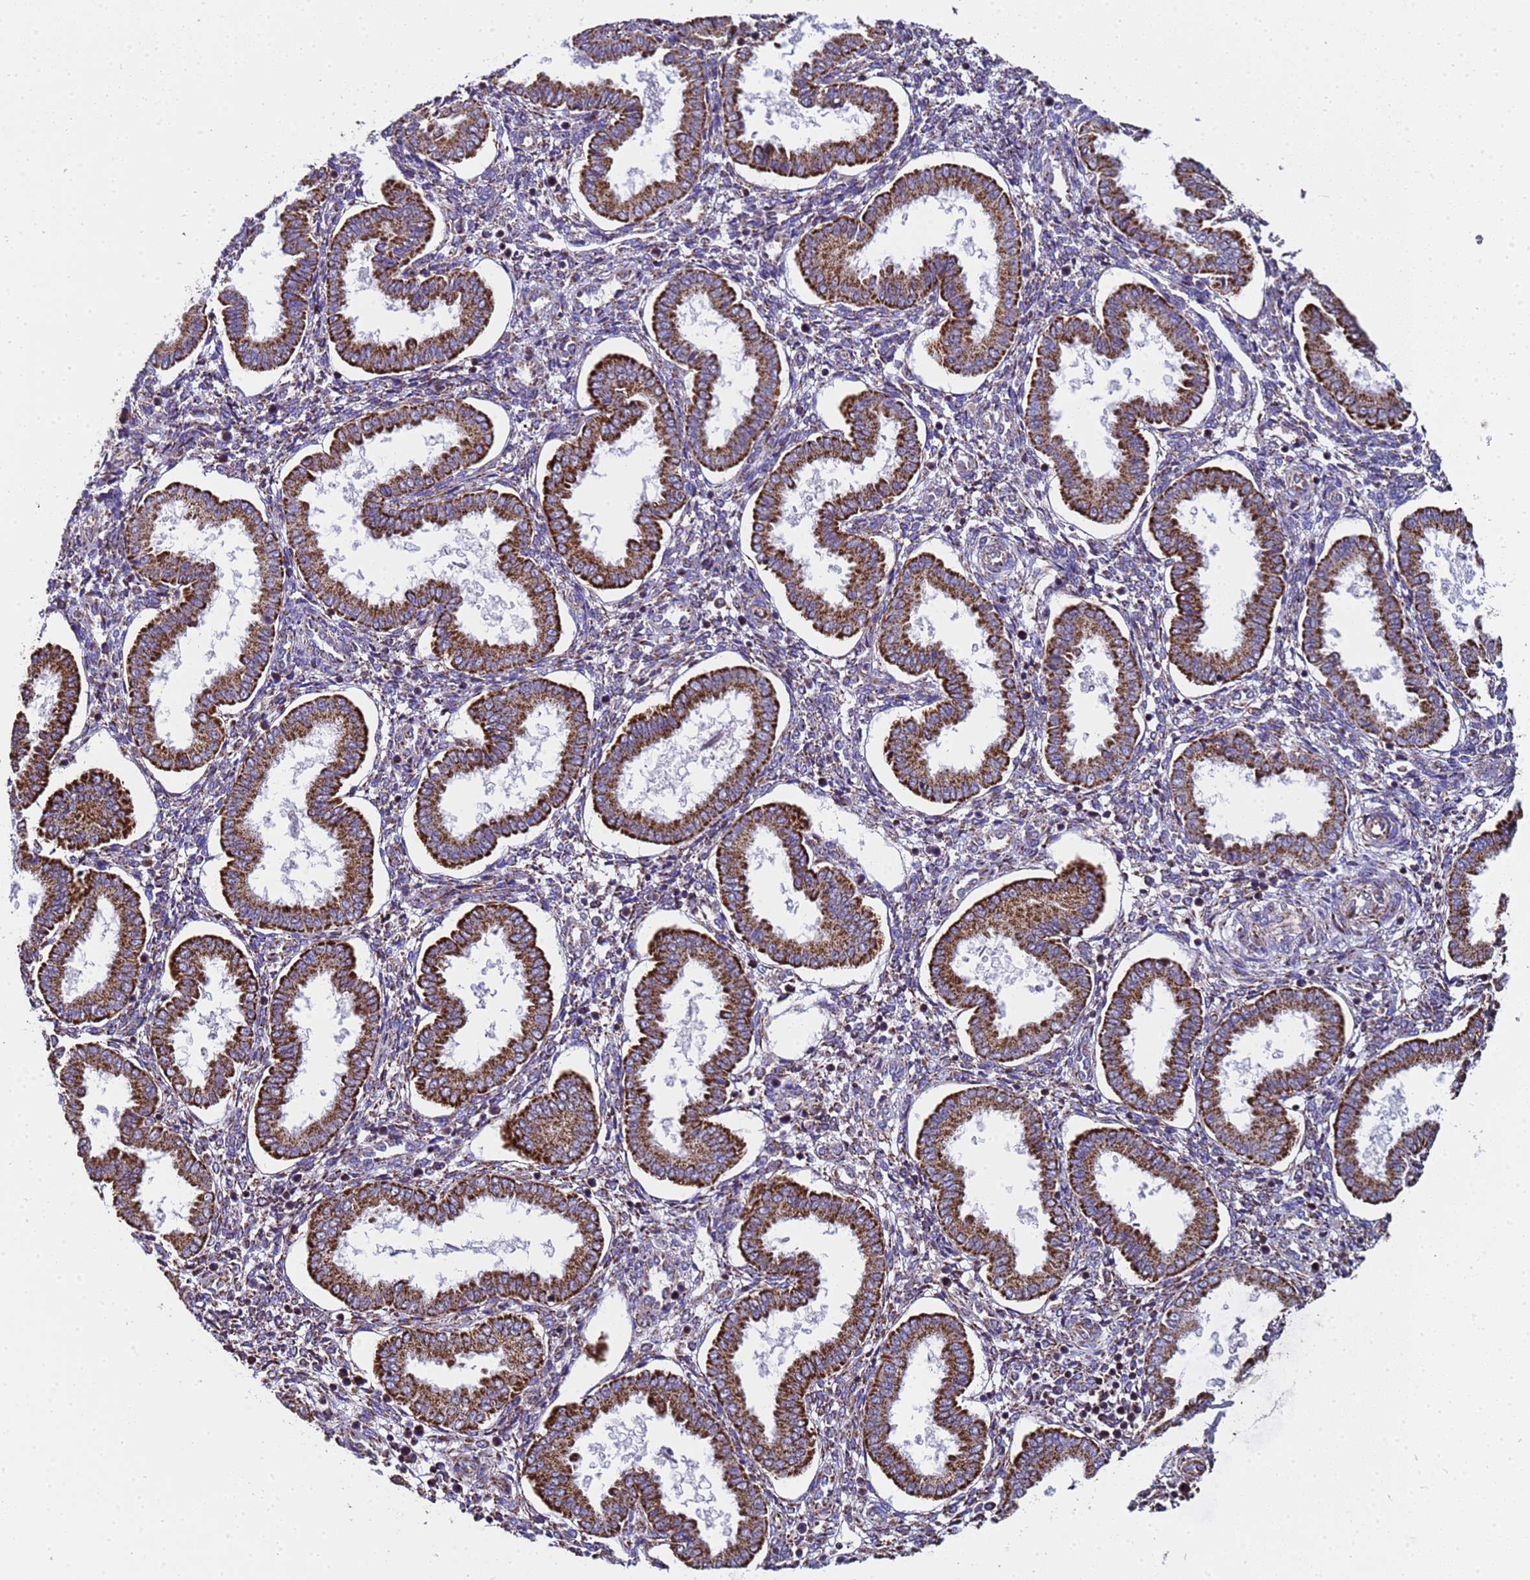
{"staining": {"intensity": "moderate", "quantity": "25%-75%", "location": "cytoplasmic/membranous"}, "tissue": "endometrium", "cell_type": "Cells in endometrial stroma", "image_type": "normal", "snomed": [{"axis": "morphology", "description": "Normal tissue, NOS"}, {"axis": "topography", "description": "Endometrium"}], "caption": "An immunohistochemistry (IHC) micrograph of benign tissue is shown. Protein staining in brown shows moderate cytoplasmic/membranous positivity in endometrium within cells in endometrial stroma.", "gene": "MRPS12", "patient": {"sex": "female", "age": 24}}